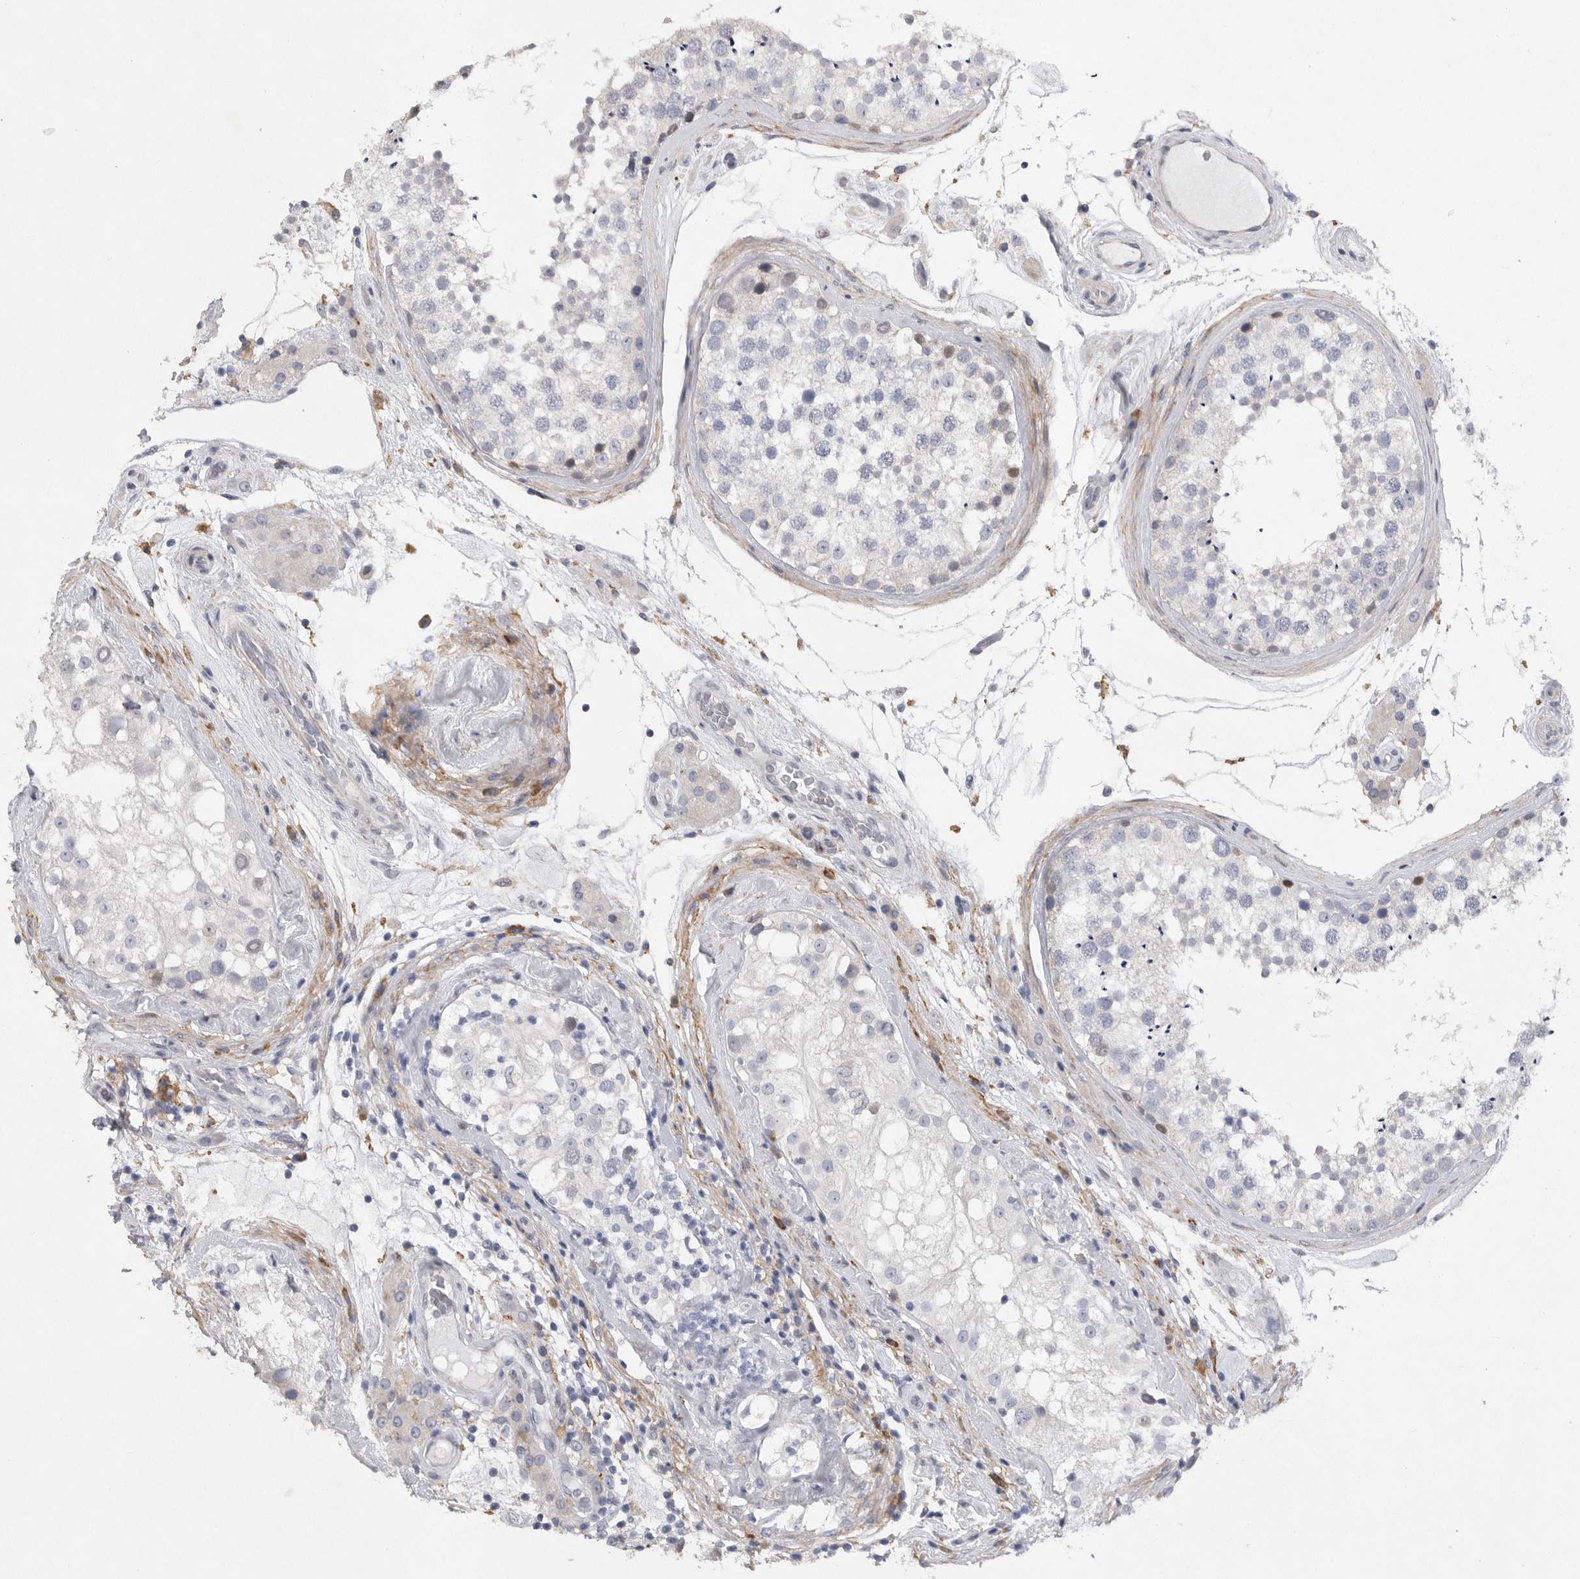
{"staining": {"intensity": "negative", "quantity": "none", "location": "none"}, "tissue": "testis", "cell_type": "Cells in seminiferous ducts", "image_type": "normal", "snomed": [{"axis": "morphology", "description": "Normal tissue, NOS"}, {"axis": "topography", "description": "Testis"}], "caption": "The immunohistochemistry photomicrograph has no significant expression in cells in seminiferous ducts of testis.", "gene": "EDEM3", "patient": {"sex": "male", "age": 46}}